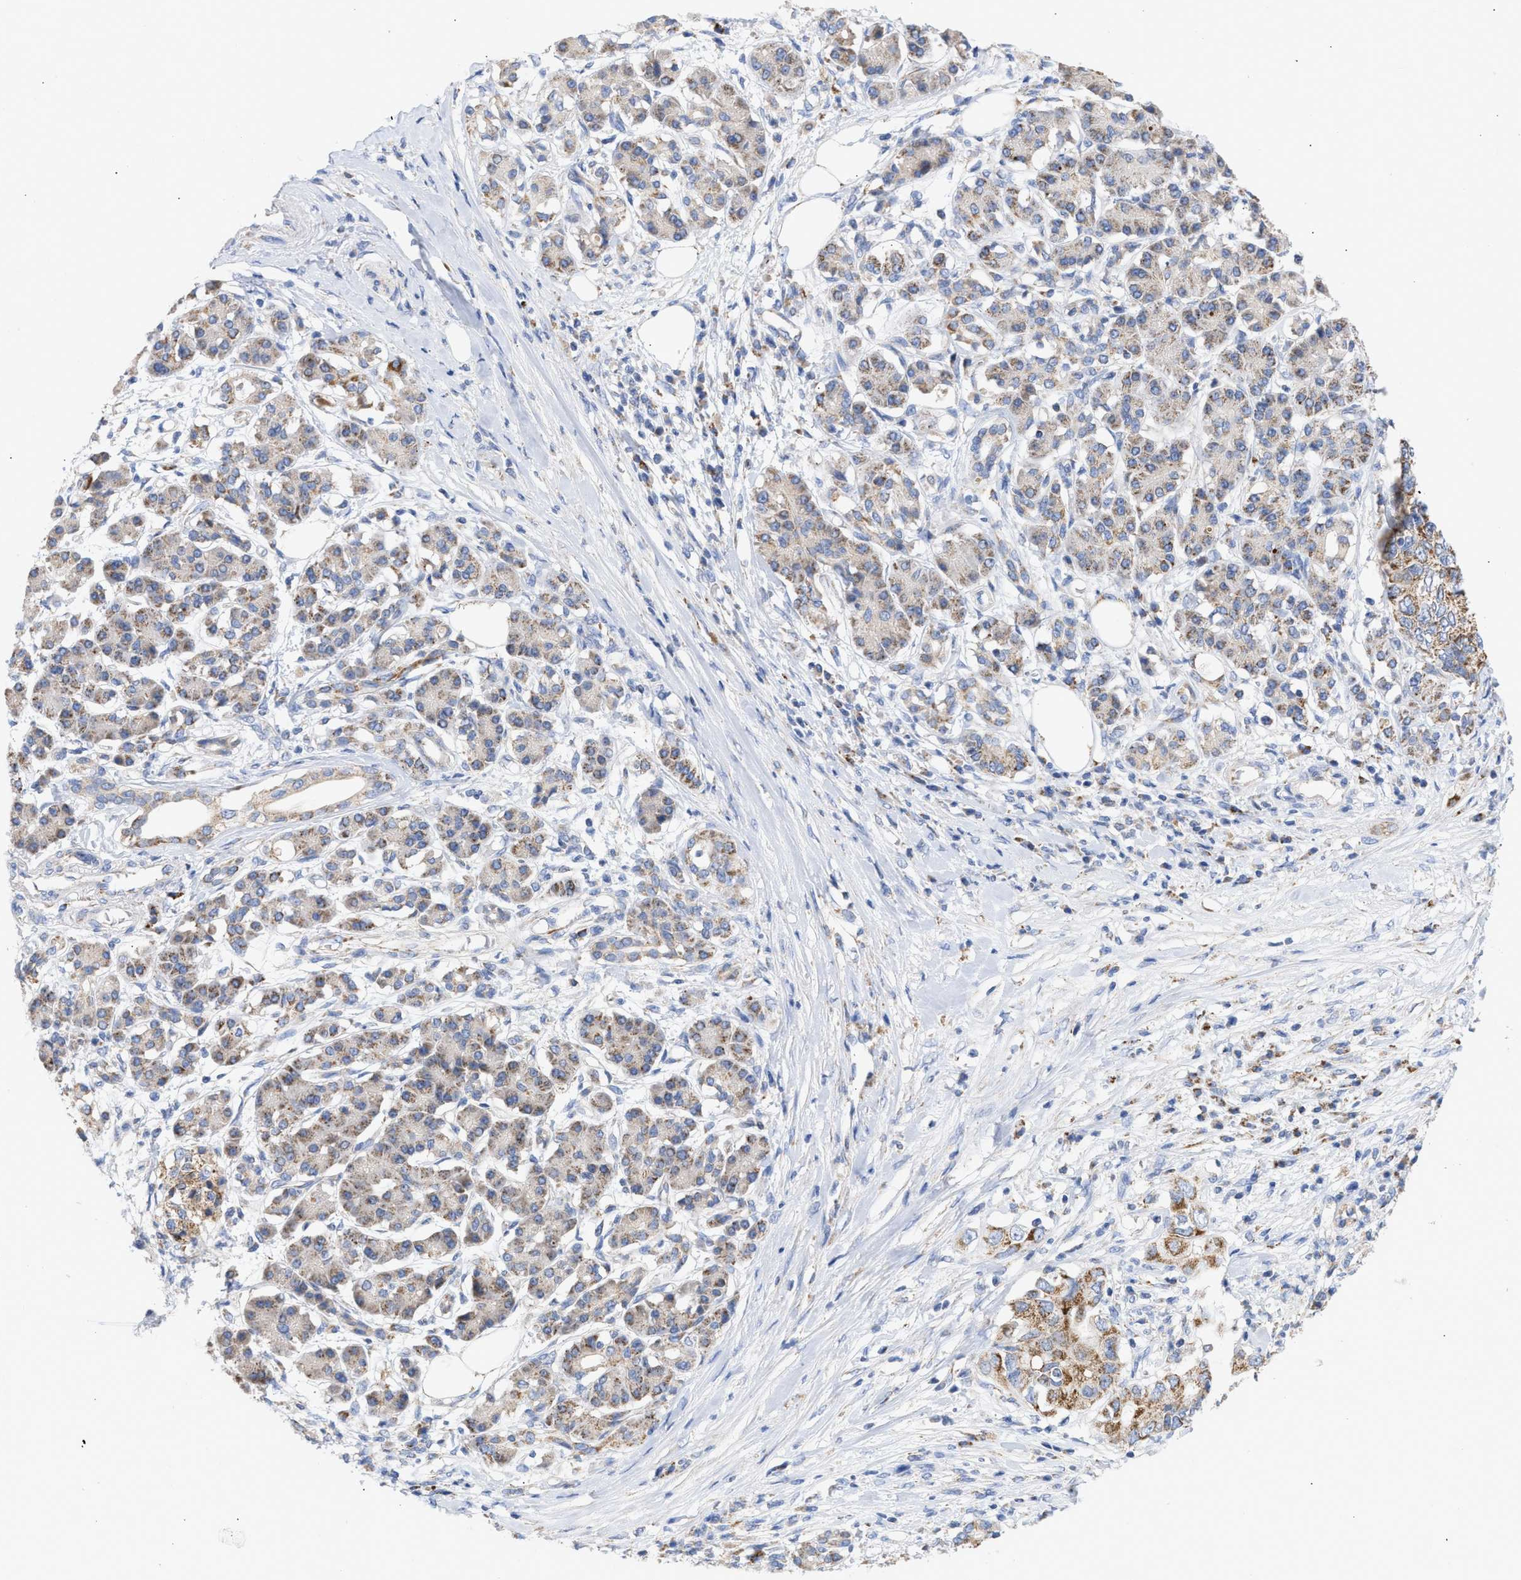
{"staining": {"intensity": "moderate", "quantity": ">75%", "location": "cytoplasmic/membranous"}, "tissue": "pancreatic cancer", "cell_type": "Tumor cells", "image_type": "cancer", "snomed": [{"axis": "morphology", "description": "Adenocarcinoma, NOS"}, {"axis": "topography", "description": "Pancreas"}], "caption": "Immunohistochemistry (IHC) image of neoplastic tissue: human adenocarcinoma (pancreatic) stained using IHC displays medium levels of moderate protein expression localized specifically in the cytoplasmic/membranous of tumor cells, appearing as a cytoplasmic/membranous brown color.", "gene": "ACOT13", "patient": {"sex": "female", "age": 56}}